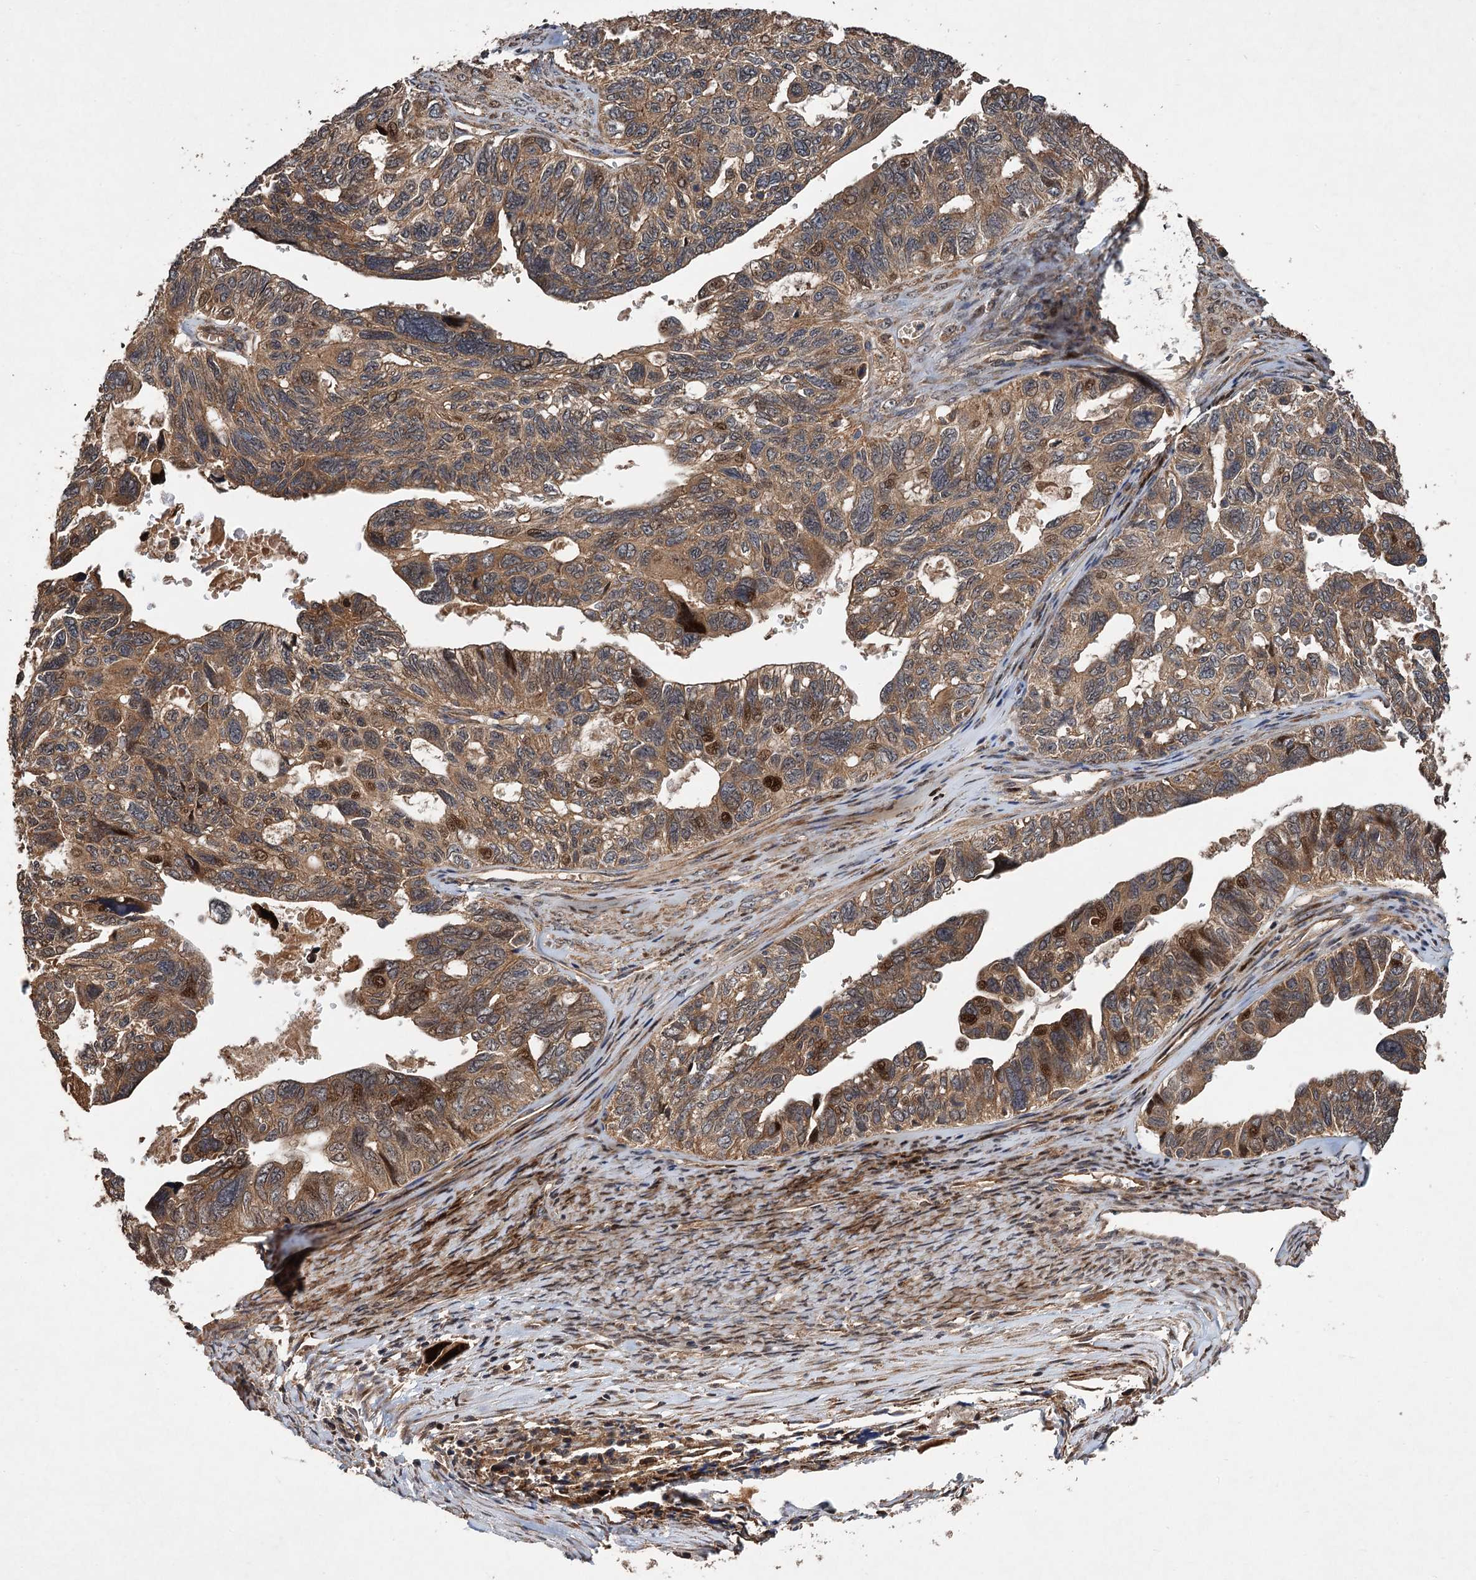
{"staining": {"intensity": "moderate", "quantity": ">75%", "location": "cytoplasmic/membranous,nuclear"}, "tissue": "ovarian cancer", "cell_type": "Tumor cells", "image_type": "cancer", "snomed": [{"axis": "morphology", "description": "Cystadenocarcinoma, serous, NOS"}, {"axis": "topography", "description": "Ovary"}], "caption": "About >75% of tumor cells in human serous cystadenocarcinoma (ovarian) exhibit moderate cytoplasmic/membranous and nuclear protein expression as visualized by brown immunohistochemical staining.", "gene": "TMEM39B", "patient": {"sex": "female", "age": 79}}